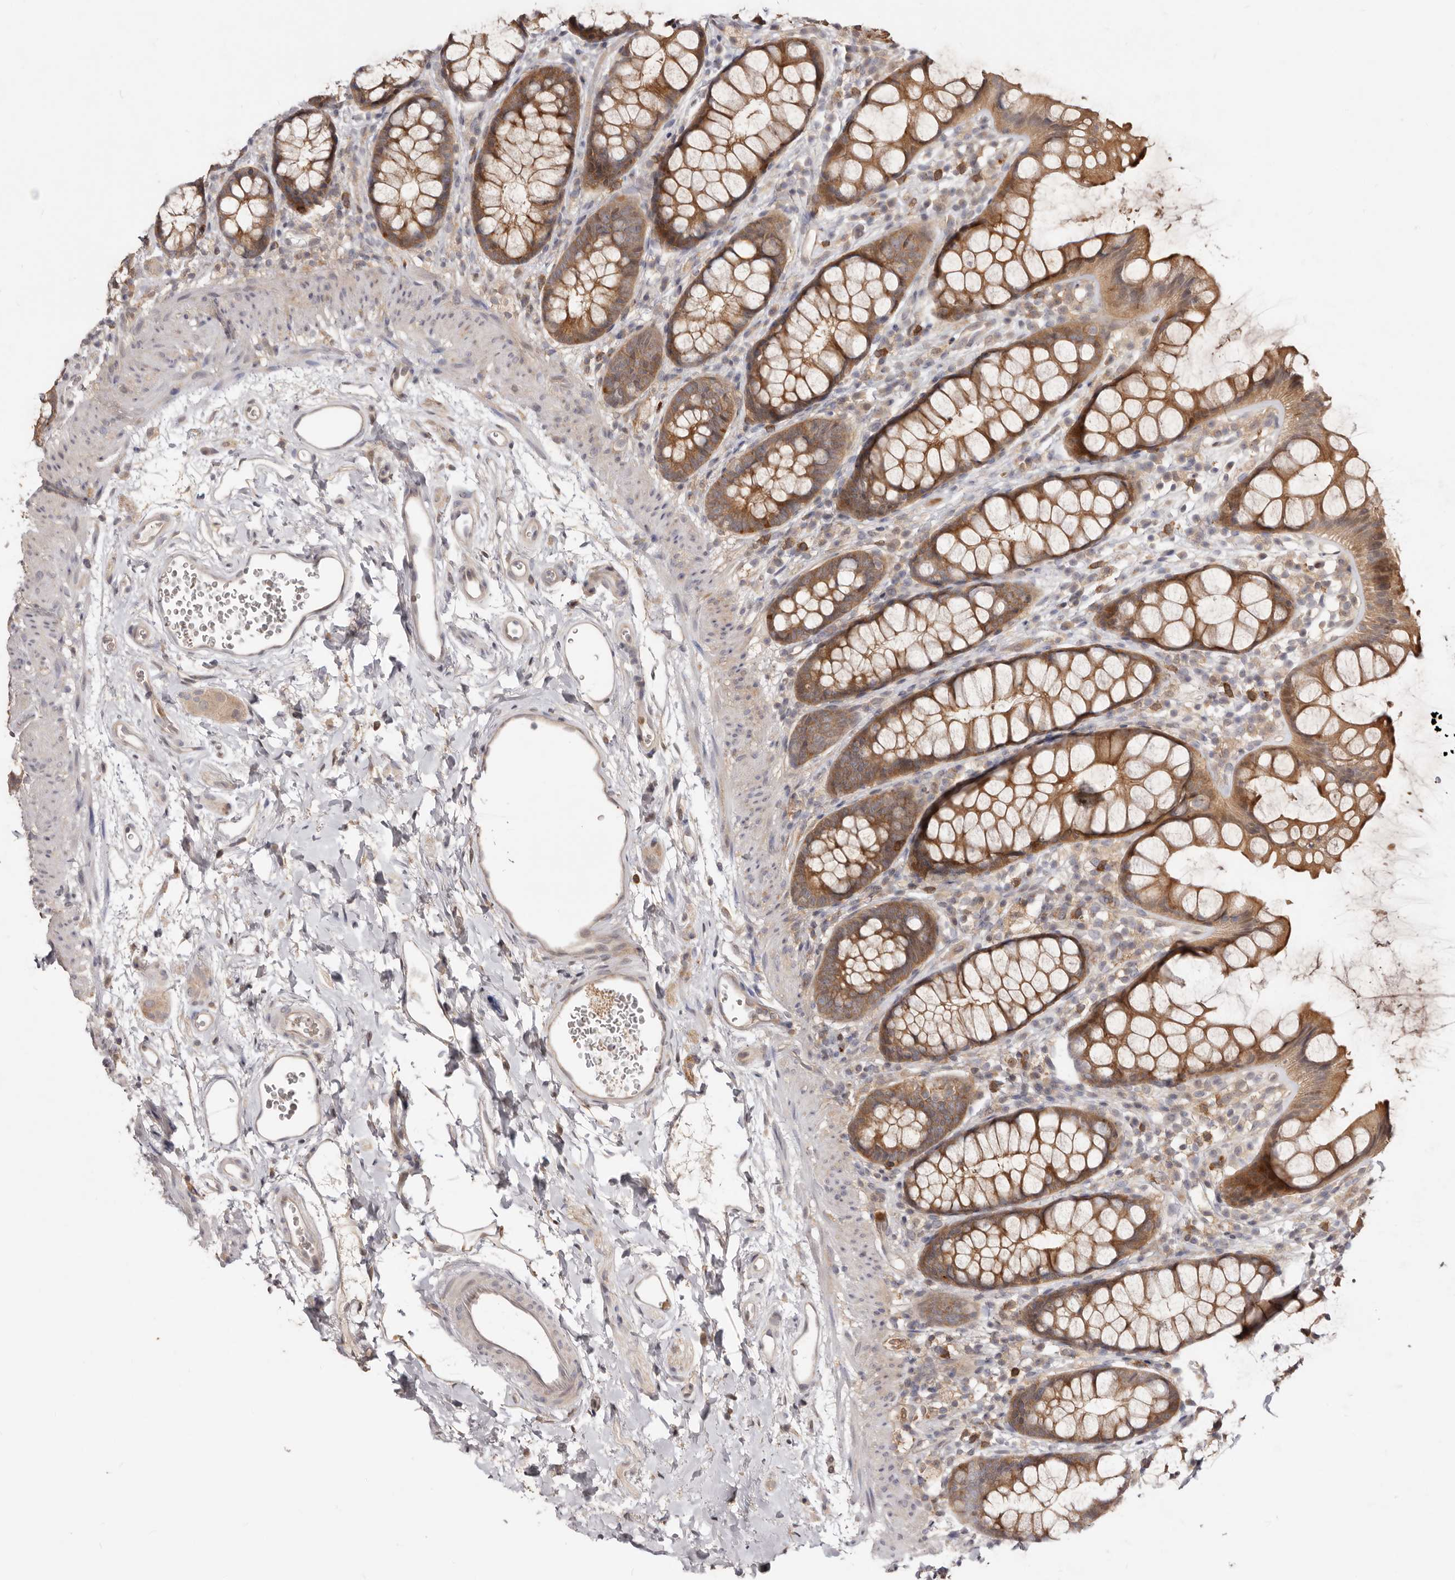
{"staining": {"intensity": "moderate", "quantity": ">75%", "location": "cytoplasmic/membranous"}, "tissue": "rectum", "cell_type": "Glandular cells", "image_type": "normal", "snomed": [{"axis": "morphology", "description": "Normal tissue, NOS"}, {"axis": "topography", "description": "Rectum"}], "caption": "A micrograph showing moderate cytoplasmic/membranous positivity in about >75% of glandular cells in unremarkable rectum, as visualized by brown immunohistochemical staining.", "gene": "TC2N", "patient": {"sex": "female", "age": 65}}